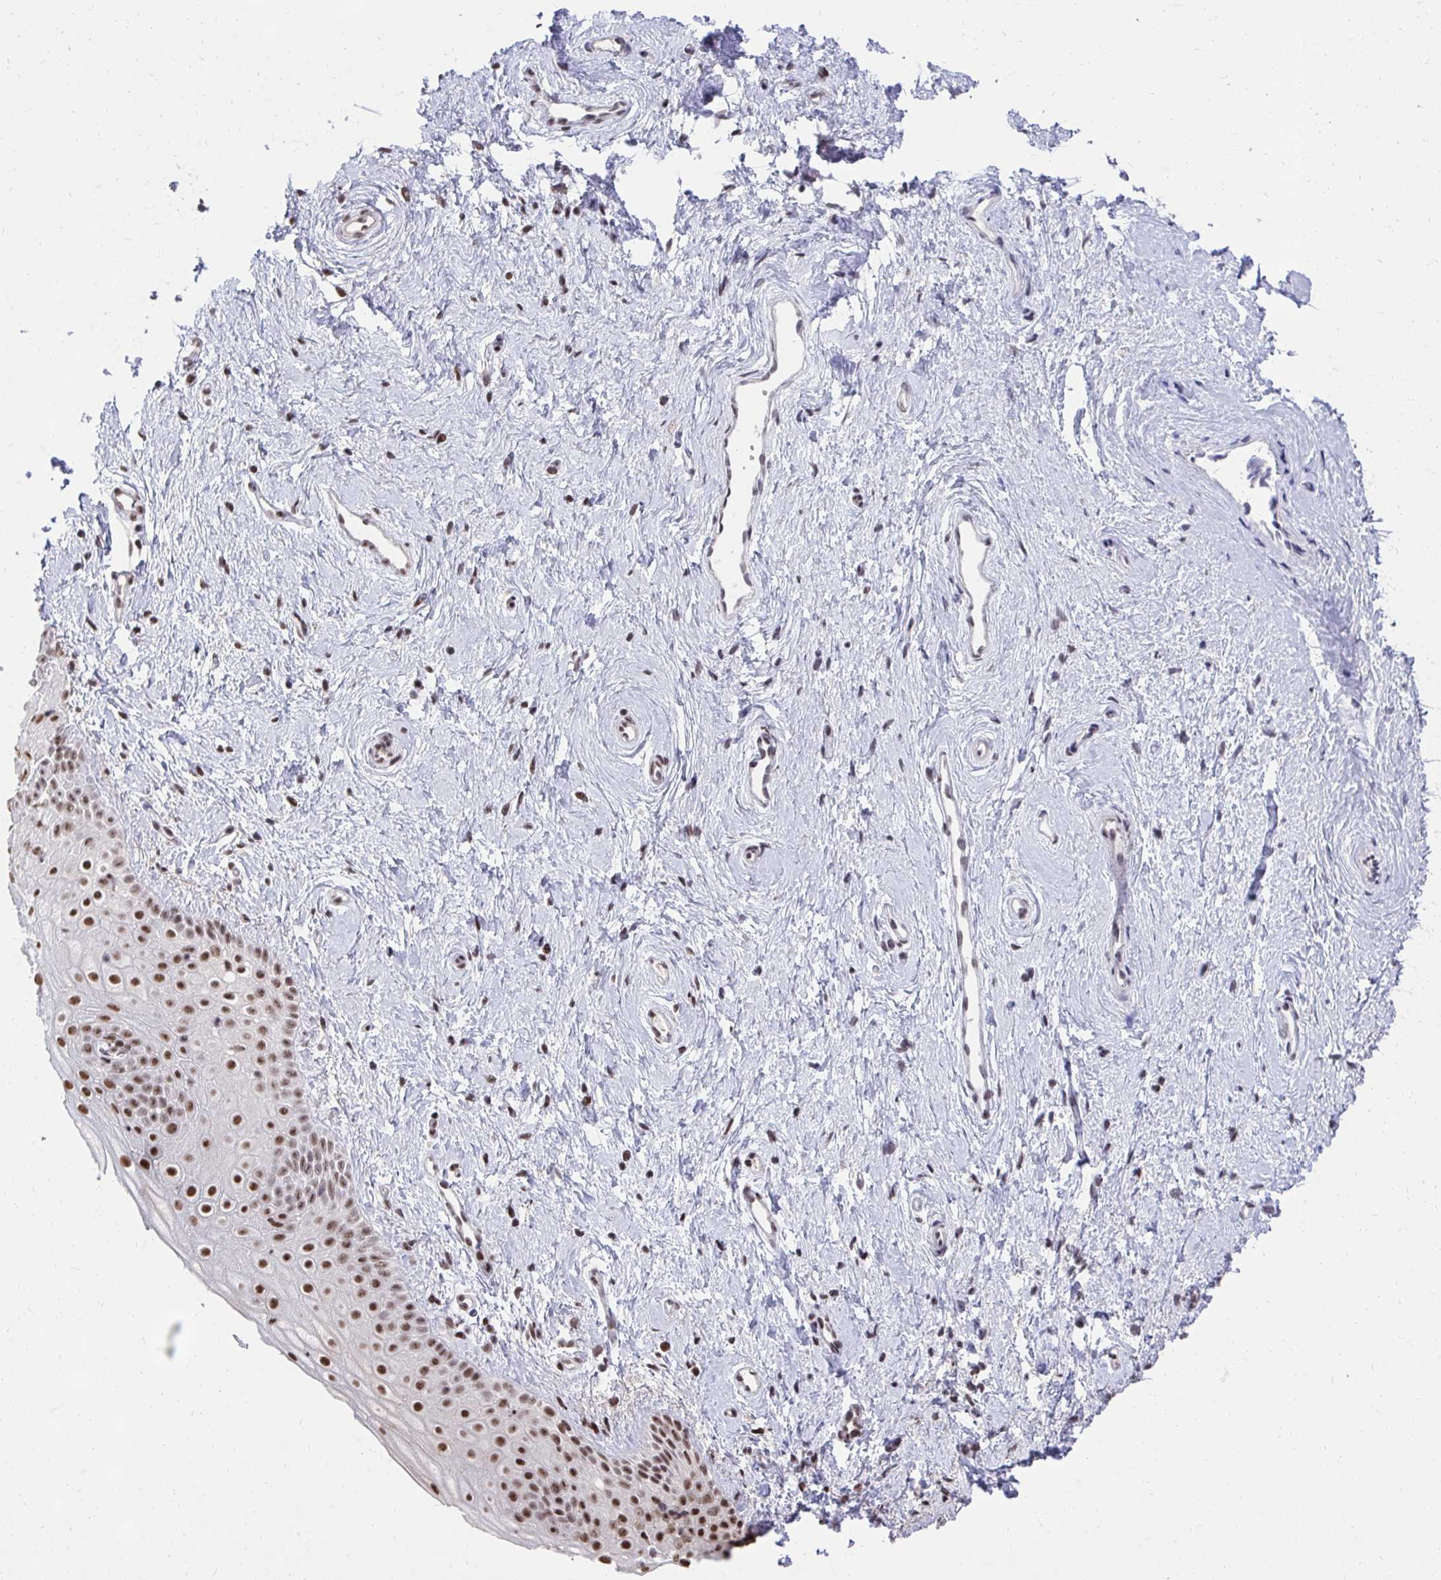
{"staining": {"intensity": "strong", "quantity": ">75%", "location": "nuclear"}, "tissue": "vagina", "cell_type": "Squamous epithelial cells", "image_type": "normal", "snomed": [{"axis": "morphology", "description": "Normal tissue, NOS"}, {"axis": "topography", "description": "Vagina"}], "caption": "The micrograph exhibits a brown stain indicating the presence of a protein in the nuclear of squamous epithelial cells in vagina. The protein of interest is shown in brown color, while the nuclei are stained blue.", "gene": "SYNE4", "patient": {"sex": "female", "age": 38}}